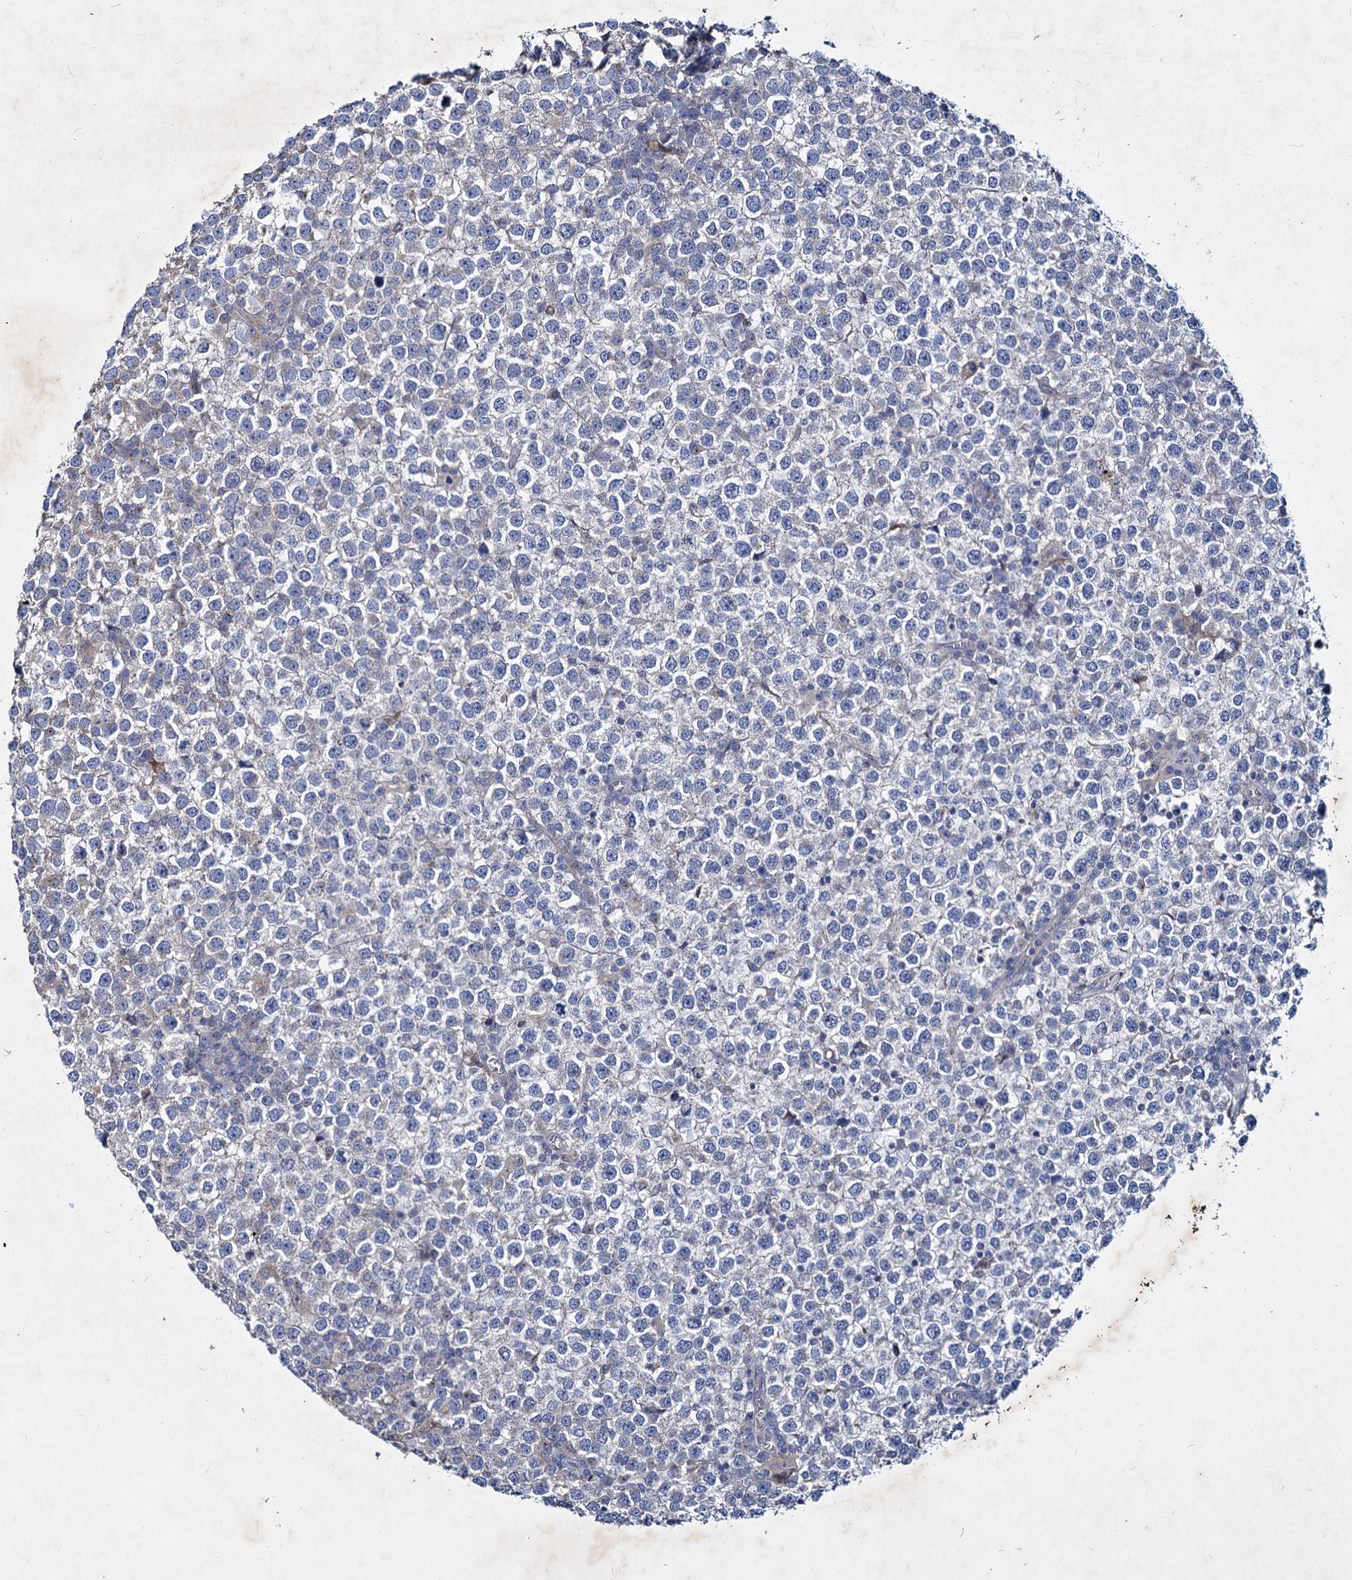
{"staining": {"intensity": "negative", "quantity": "none", "location": "none"}, "tissue": "testis cancer", "cell_type": "Tumor cells", "image_type": "cancer", "snomed": [{"axis": "morphology", "description": "Seminoma, NOS"}, {"axis": "topography", "description": "Testis"}], "caption": "High power microscopy micrograph of an IHC photomicrograph of testis seminoma, revealing no significant expression in tumor cells.", "gene": "AGBL4", "patient": {"sex": "male", "age": 65}}